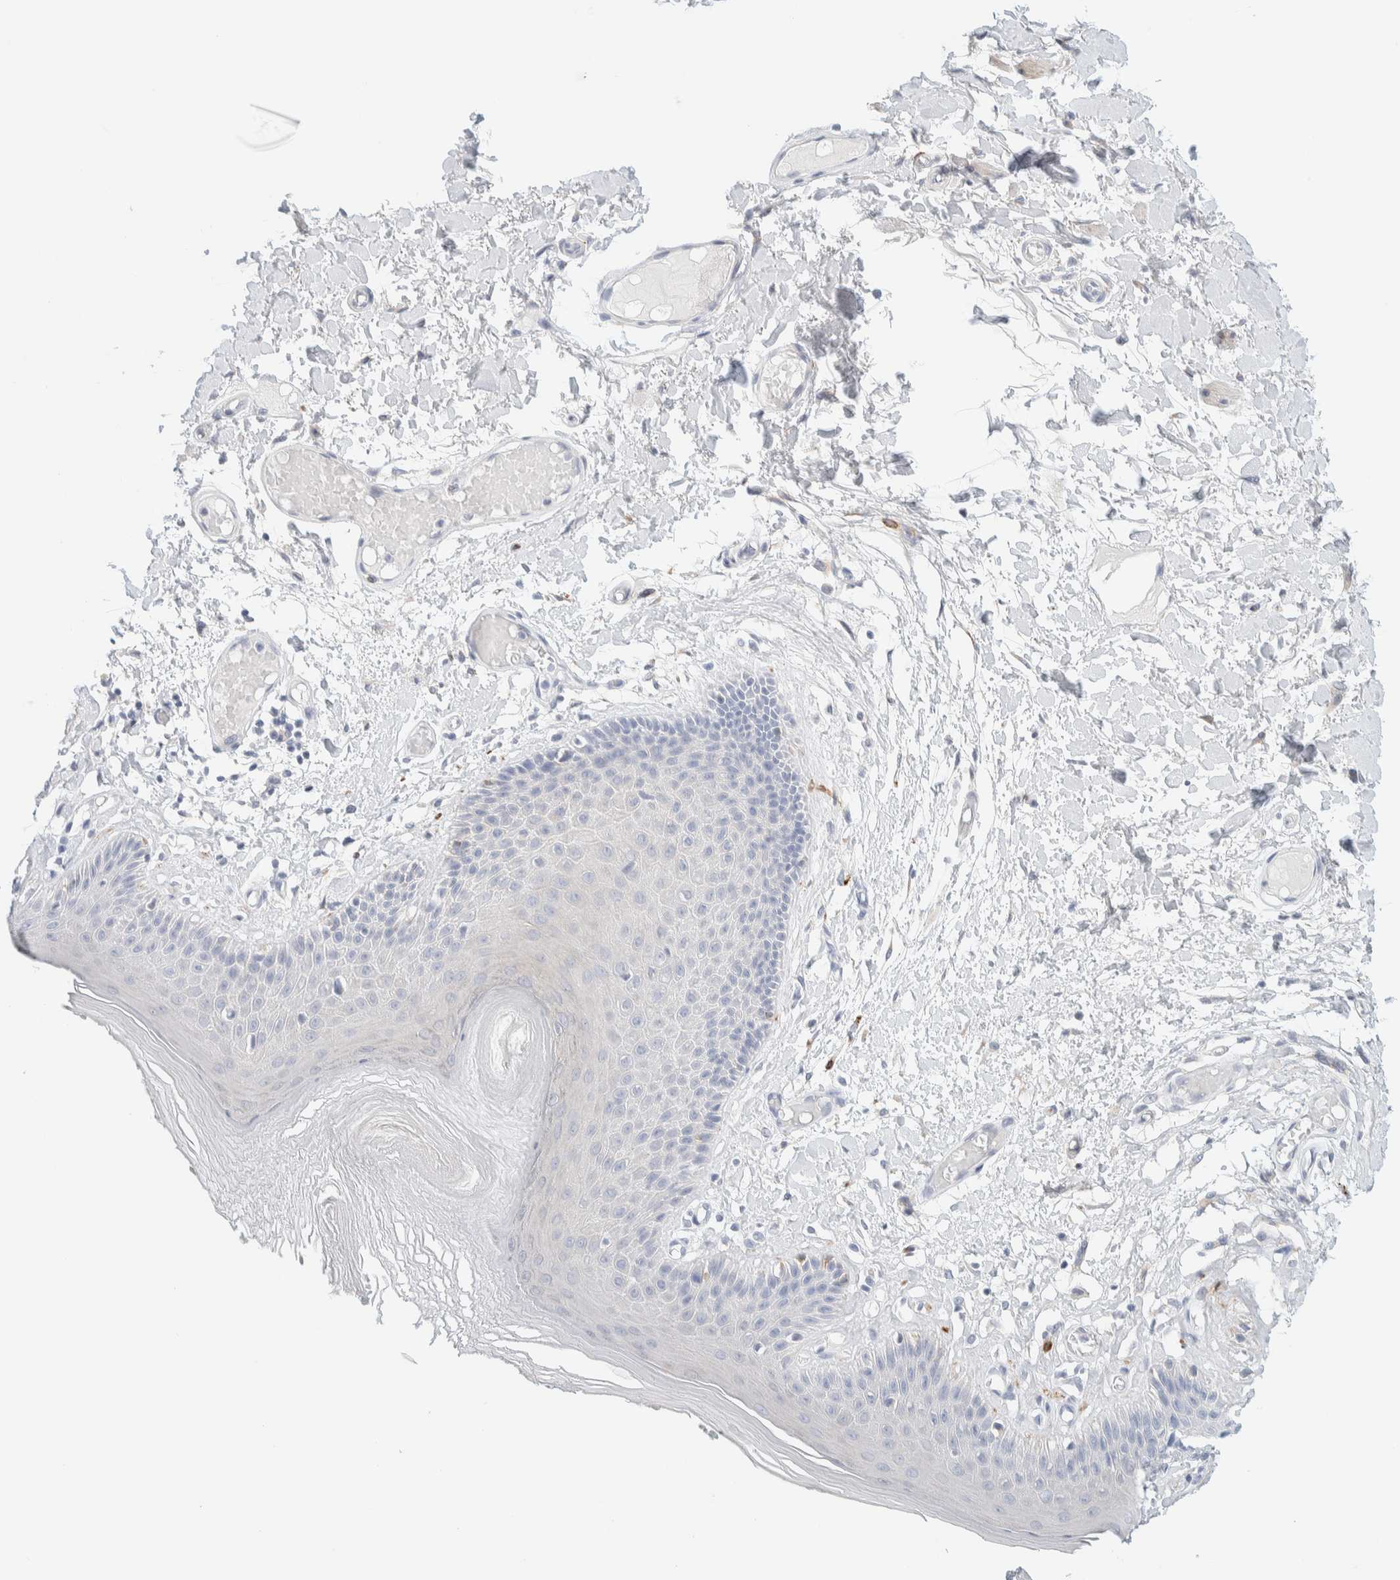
{"staining": {"intensity": "moderate", "quantity": "<25%", "location": "cytoplasmic/membranous"}, "tissue": "skin", "cell_type": "Epidermal cells", "image_type": "normal", "snomed": [{"axis": "morphology", "description": "Normal tissue, NOS"}, {"axis": "topography", "description": "Vulva"}], "caption": "Skin was stained to show a protein in brown. There is low levels of moderate cytoplasmic/membranous expression in approximately <25% of epidermal cells. Immunohistochemistry stains the protein of interest in brown and the nuclei are stained blue.", "gene": "ATCAY", "patient": {"sex": "female", "age": 73}}